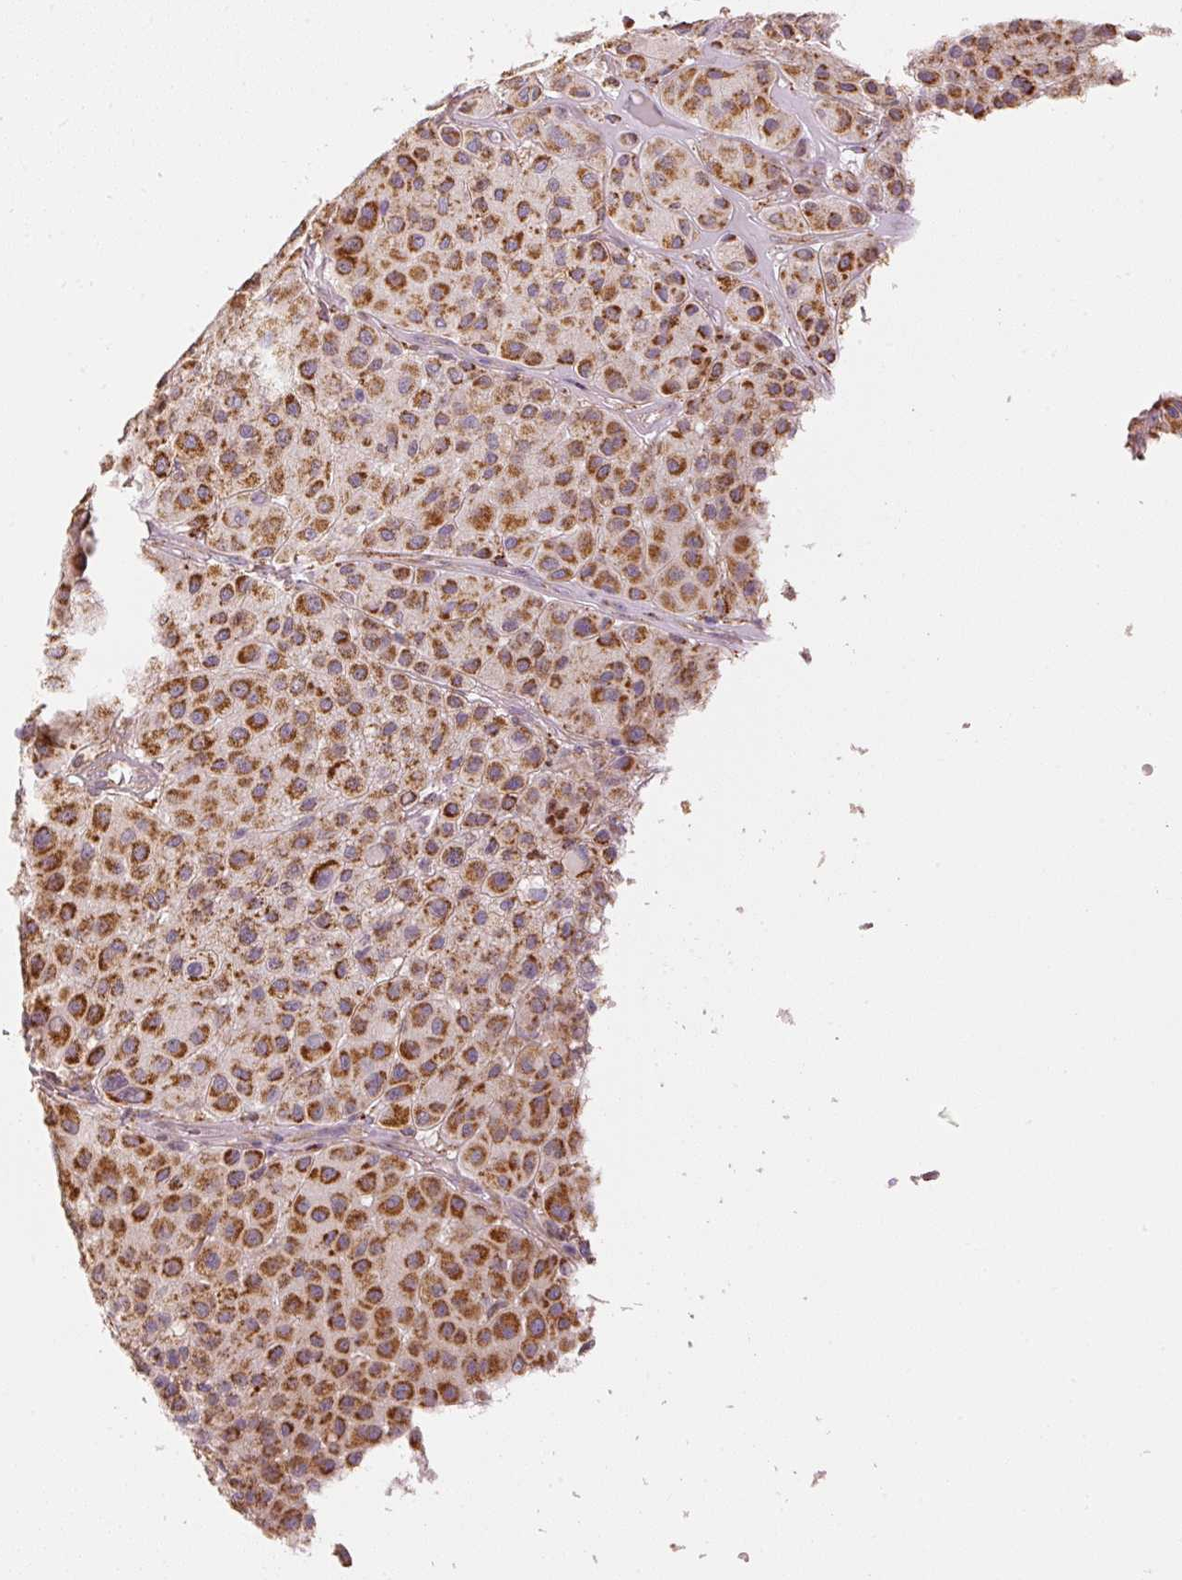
{"staining": {"intensity": "strong", "quantity": ">75%", "location": "cytoplasmic/membranous"}, "tissue": "melanoma", "cell_type": "Tumor cells", "image_type": "cancer", "snomed": [{"axis": "morphology", "description": "Malignant melanoma, Metastatic site"}, {"axis": "topography", "description": "Smooth muscle"}], "caption": "About >75% of tumor cells in melanoma display strong cytoplasmic/membranous protein staining as visualized by brown immunohistochemical staining.", "gene": "MTHFD1L", "patient": {"sex": "male", "age": 41}}